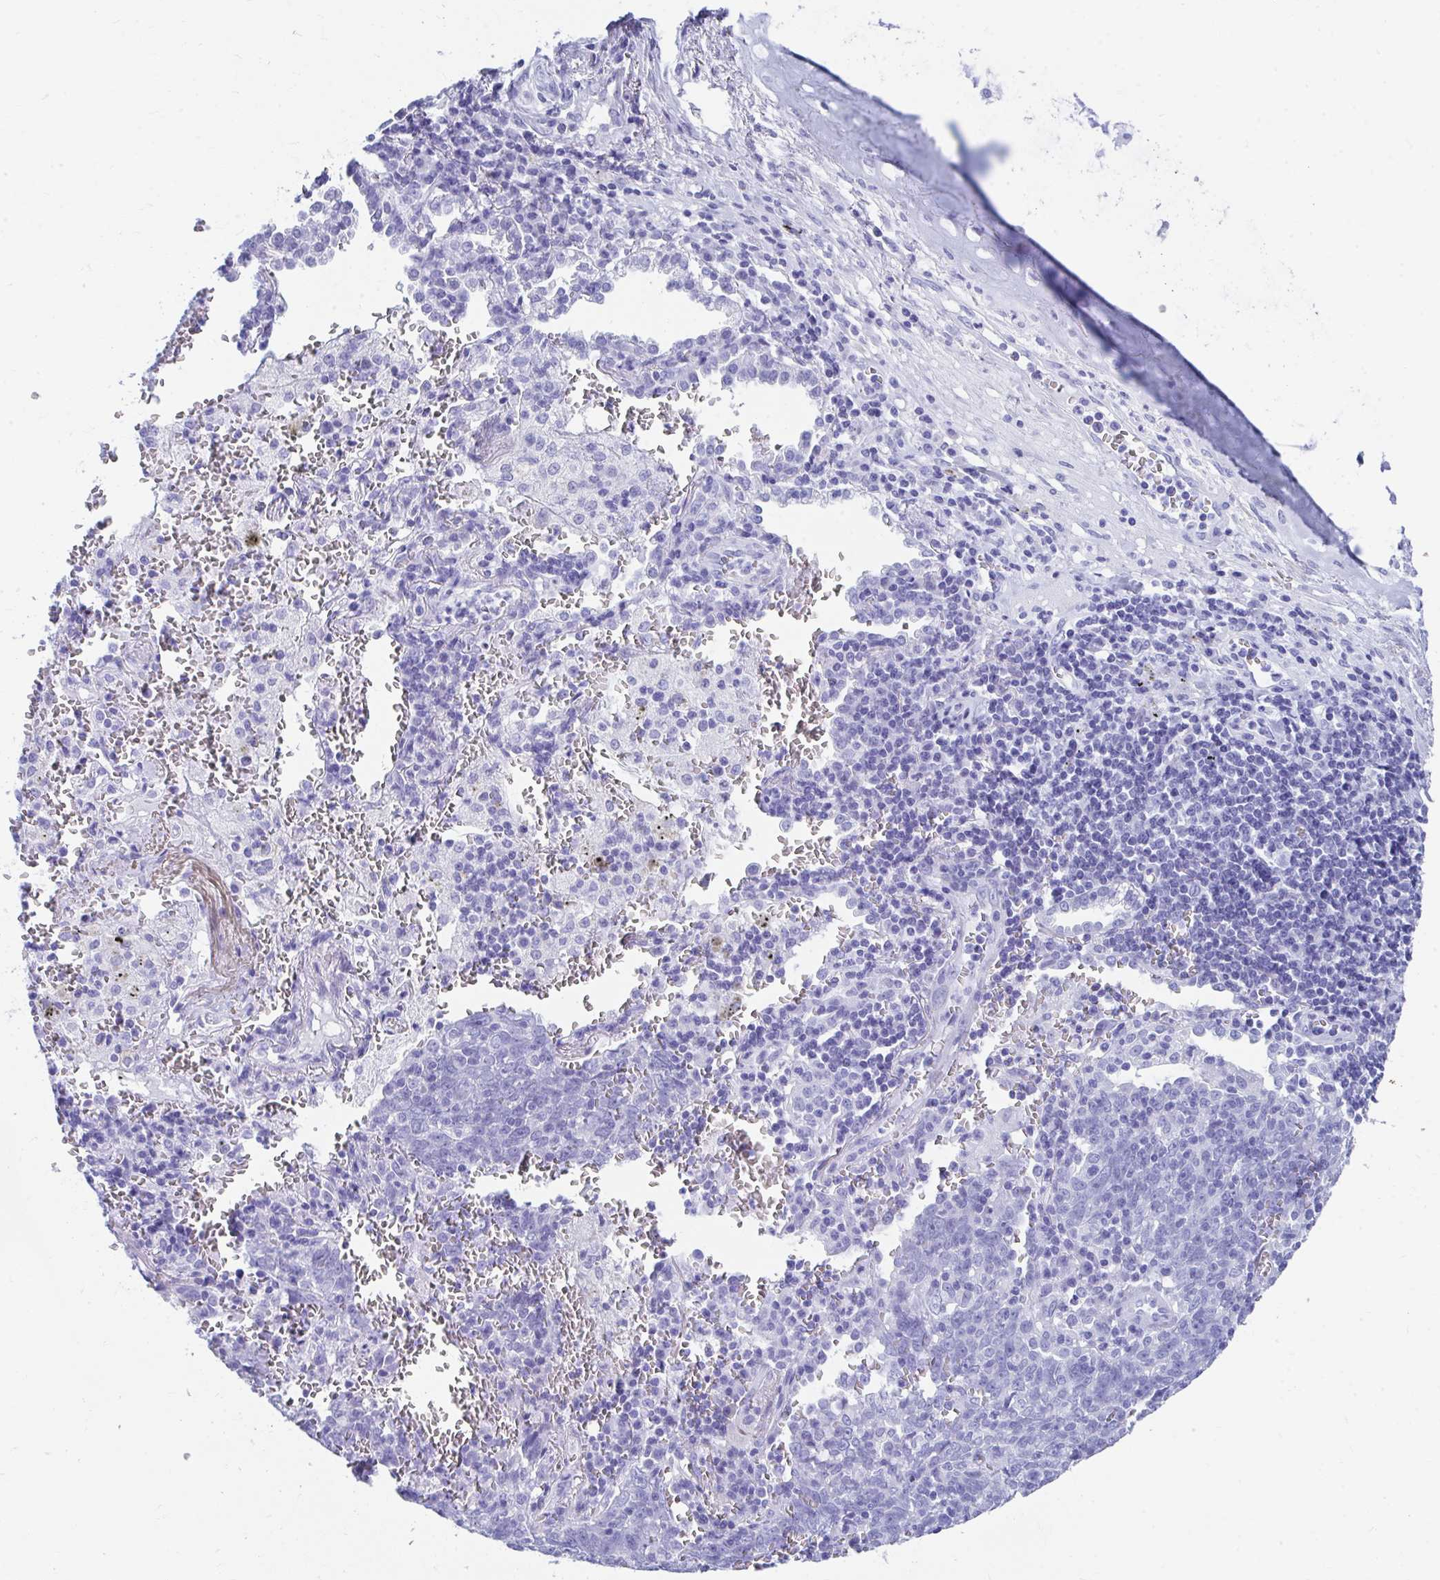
{"staining": {"intensity": "negative", "quantity": "none", "location": "none"}, "tissue": "lung cancer", "cell_type": "Tumor cells", "image_type": "cancer", "snomed": [{"axis": "morphology", "description": "Squamous cell carcinoma, NOS"}, {"axis": "topography", "description": "Lung"}], "caption": "Lung squamous cell carcinoma was stained to show a protein in brown. There is no significant expression in tumor cells. (DAB (3,3'-diaminobenzidine) immunohistochemistry (IHC) visualized using brightfield microscopy, high magnification).", "gene": "HGD", "patient": {"sex": "female", "age": 72}}